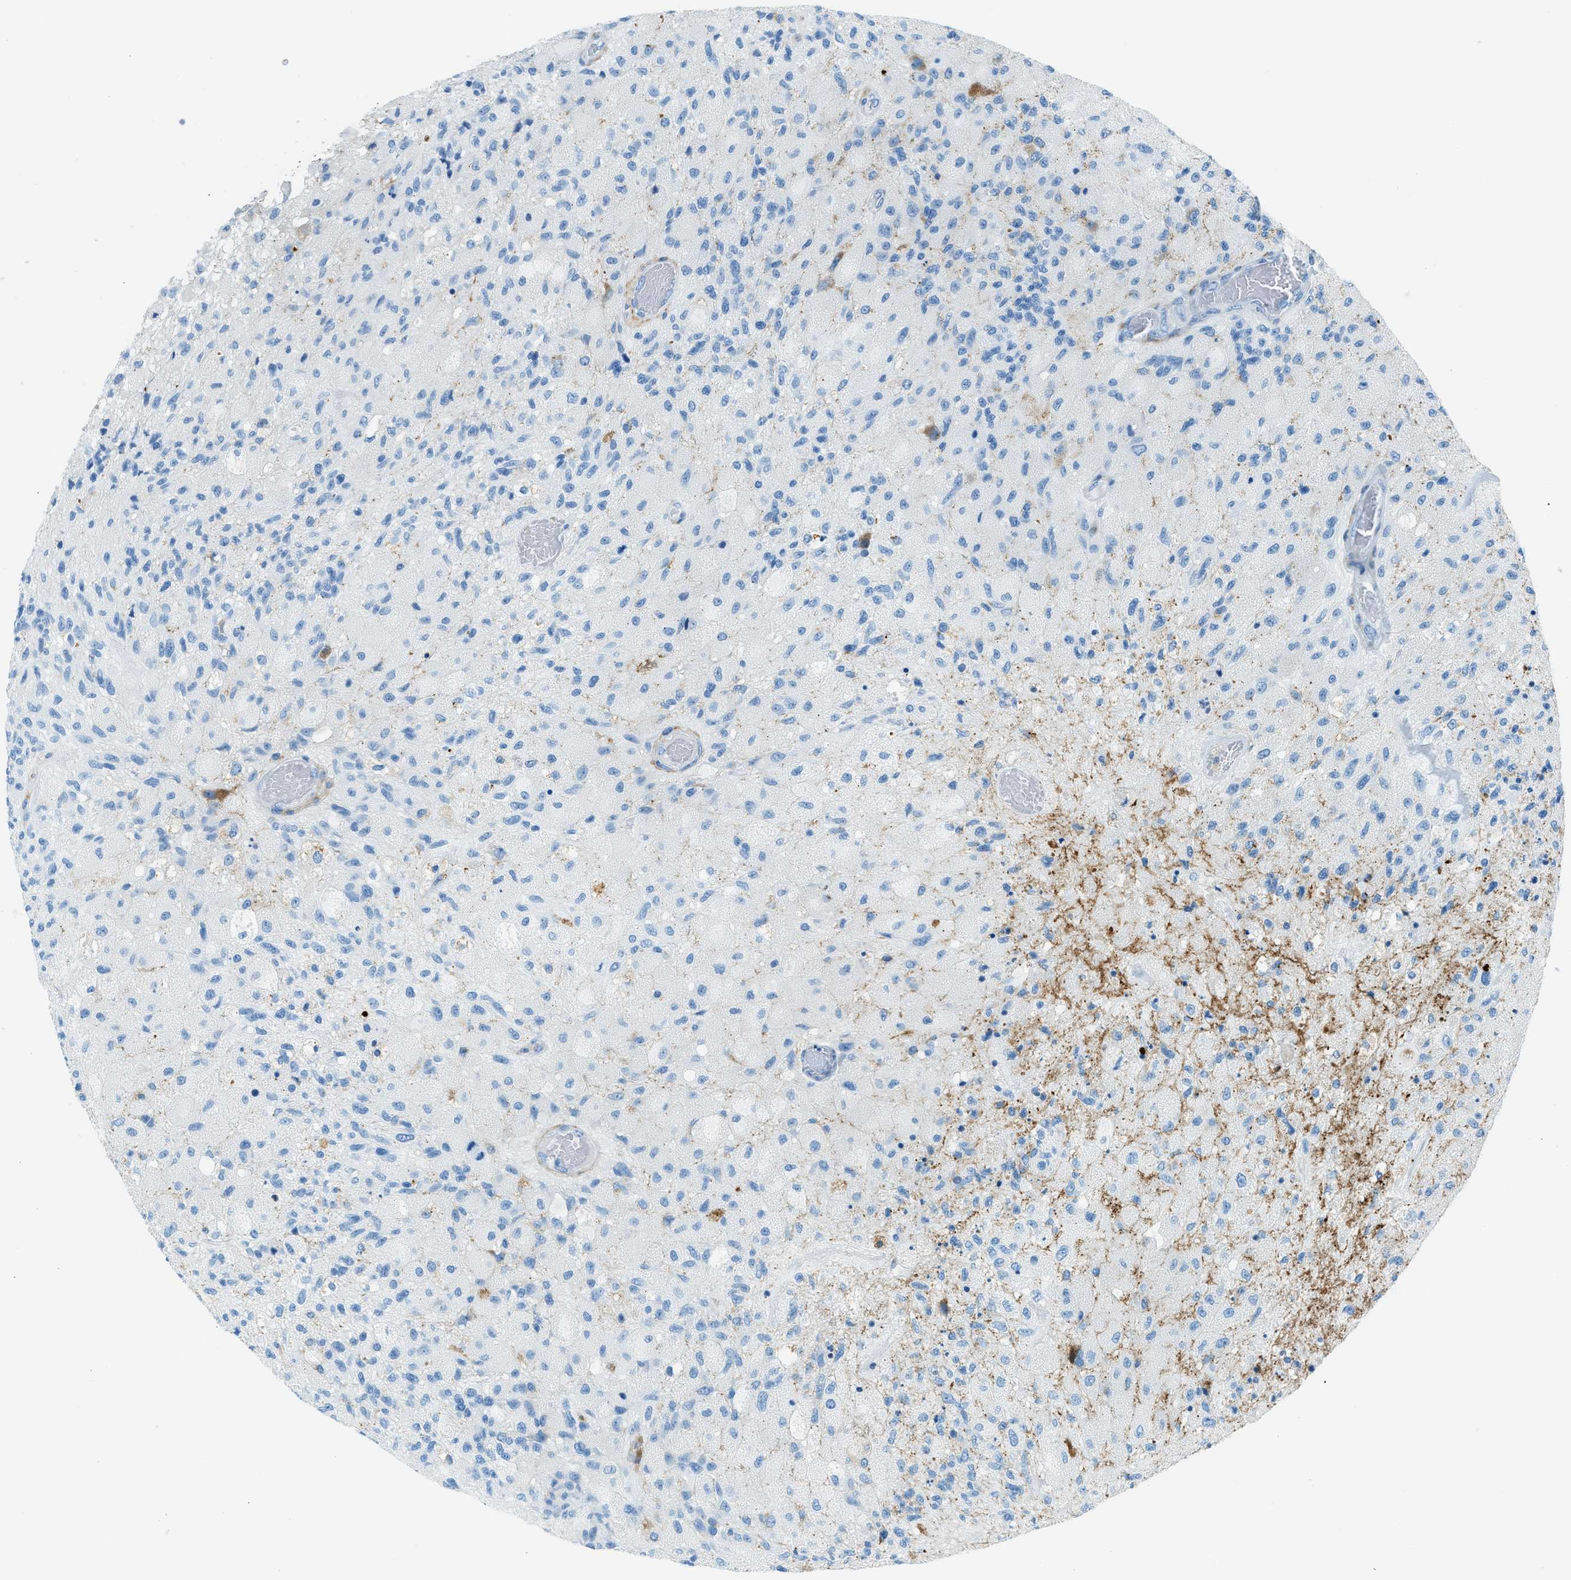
{"staining": {"intensity": "negative", "quantity": "none", "location": "none"}, "tissue": "glioma", "cell_type": "Tumor cells", "image_type": "cancer", "snomed": [{"axis": "morphology", "description": "Normal tissue, NOS"}, {"axis": "morphology", "description": "Glioma, malignant, High grade"}, {"axis": "topography", "description": "Cerebral cortex"}], "caption": "This is an immunohistochemistry (IHC) micrograph of human glioma. There is no expression in tumor cells.", "gene": "C21orf62", "patient": {"sex": "male", "age": 77}}